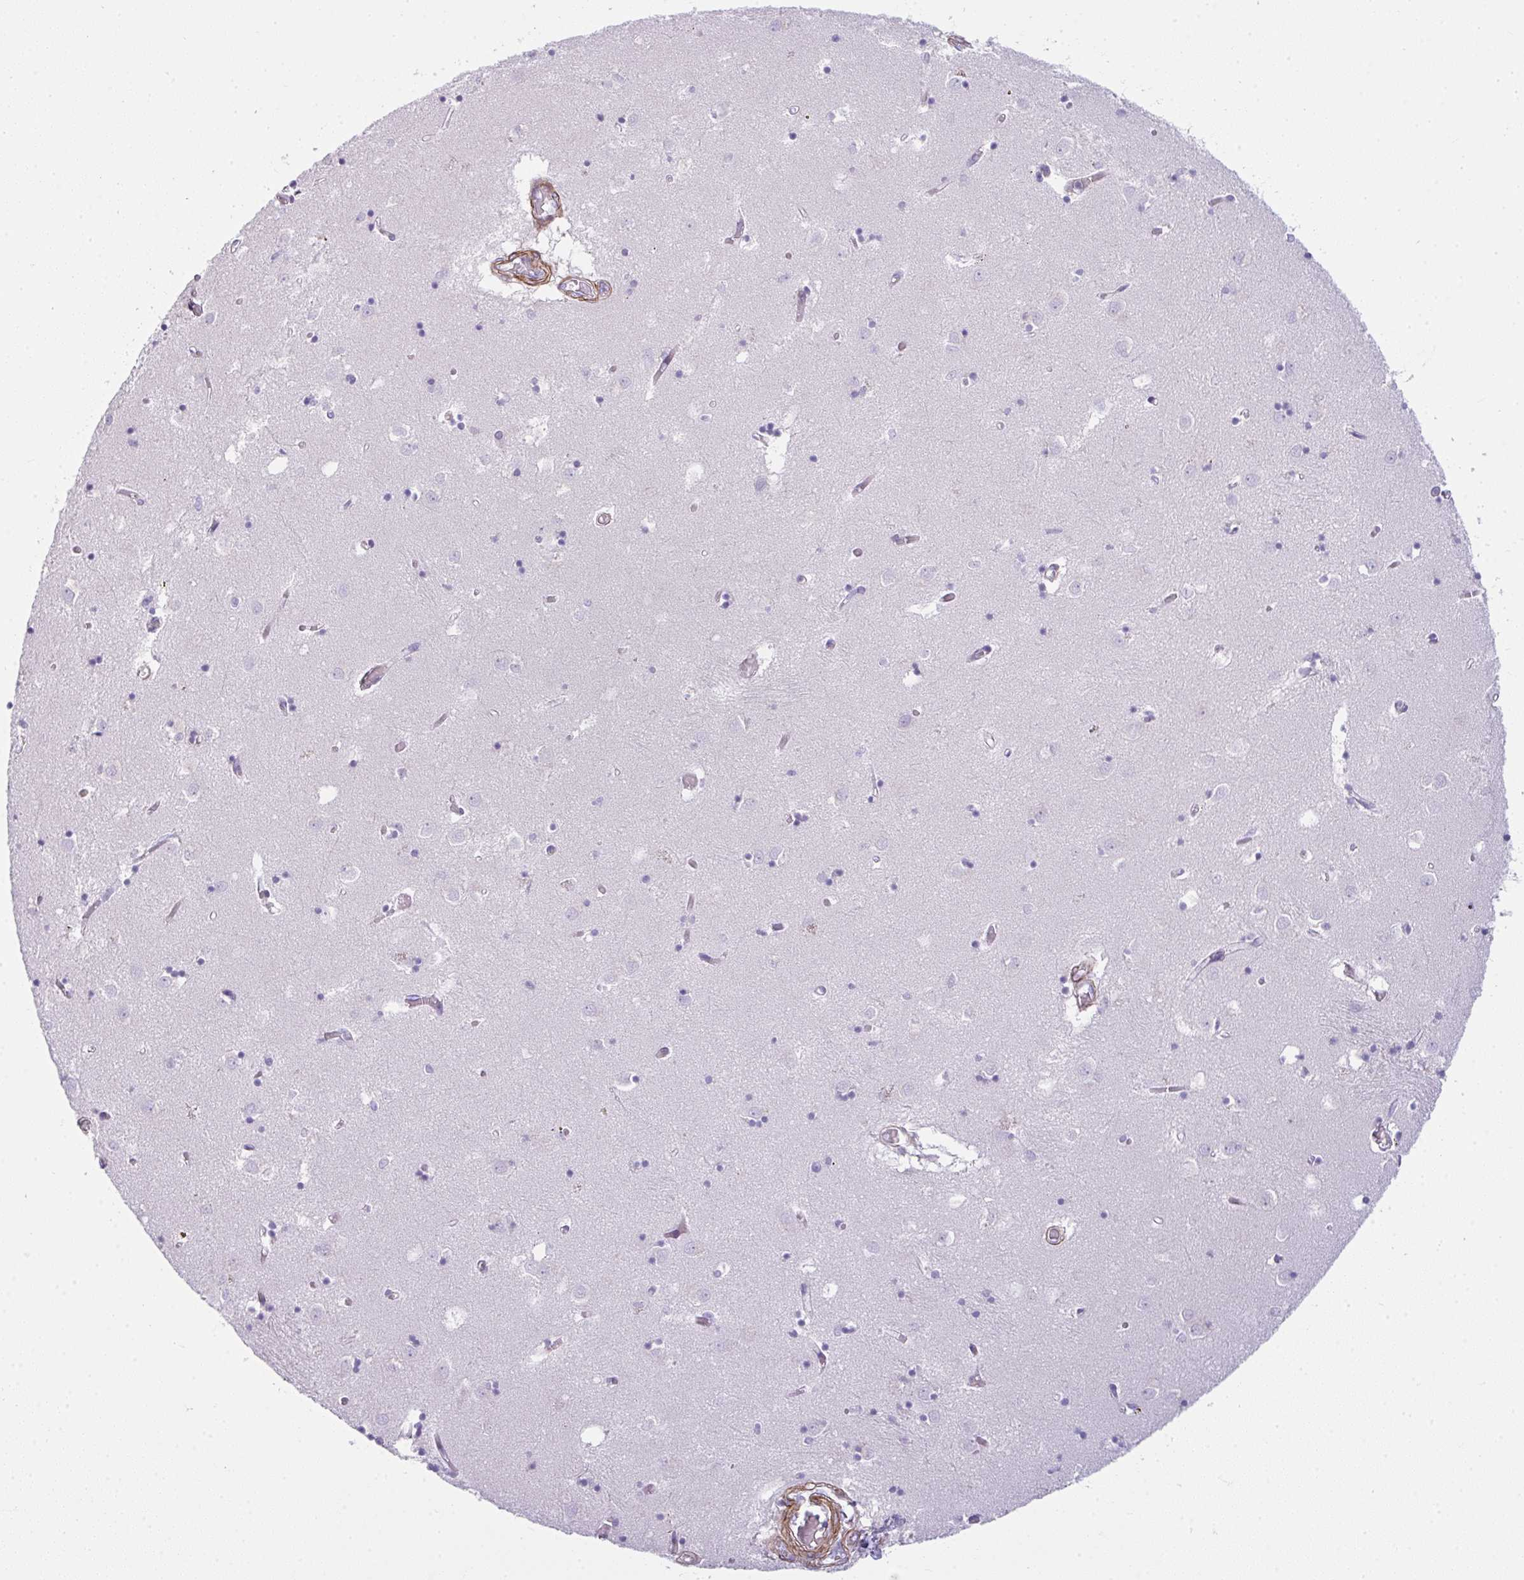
{"staining": {"intensity": "negative", "quantity": "none", "location": "none"}, "tissue": "caudate", "cell_type": "Glial cells", "image_type": "normal", "snomed": [{"axis": "morphology", "description": "Normal tissue, NOS"}, {"axis": "topography", "description": "Lateral ventricle wall"}], "caption": "Immunohistochemistry (IHC) photomicrograph of unremarkable human caudate stained for a protein (brown), which reveals no expression in glial cells.", "gene": "CDRT15", "patient": {"sex": "male", "age": 70}}